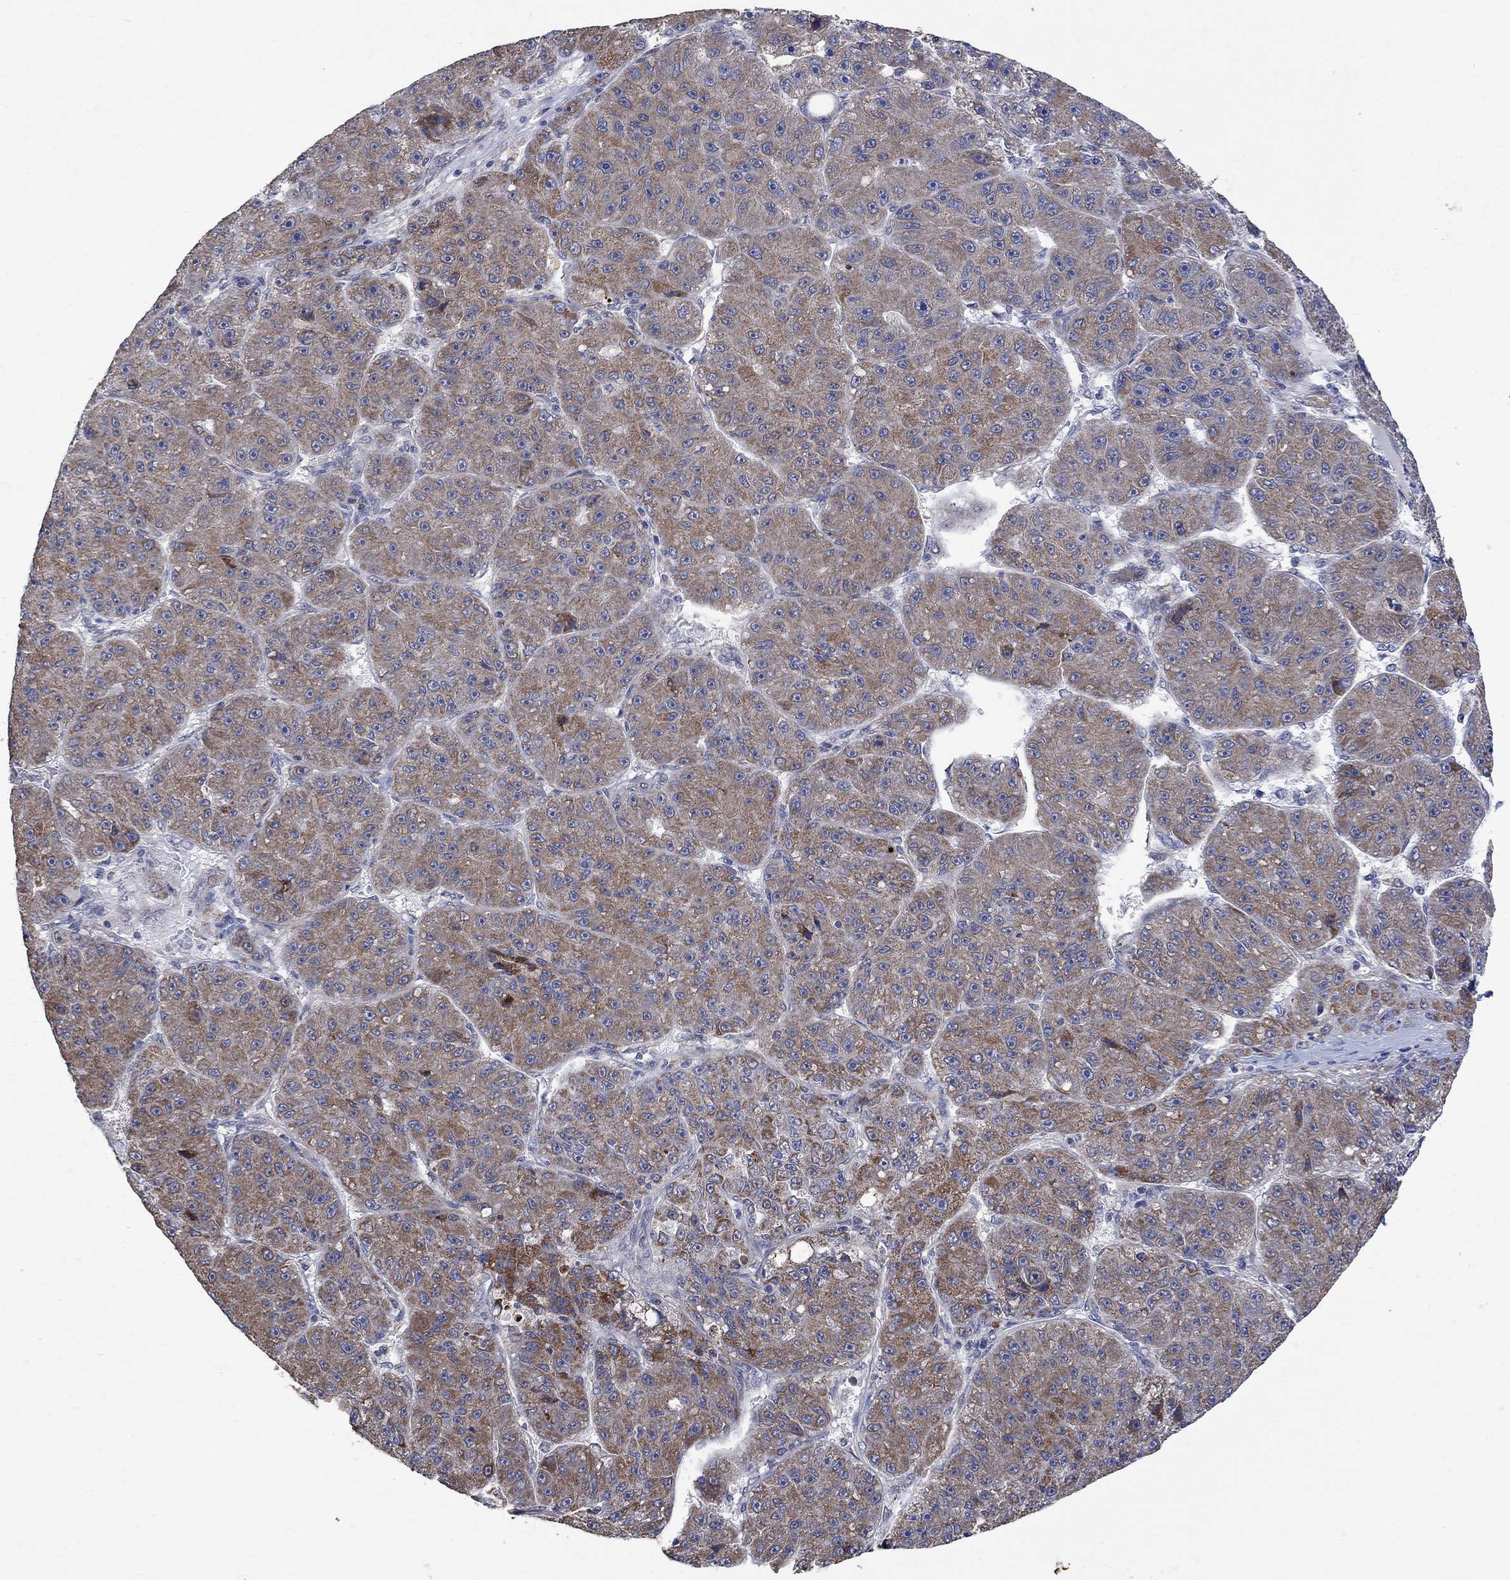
{"staining": {"intensity": "moderate", "quantity": "25%-75%", "location": "cytoplasmic/membranous"}, "tissue": "liver cancer", "cell_type": "Tumor cells", "image_type": "cancer", "snomed": [{"axis": "morphology", "description": "Carcinoma, Hepatocellular, NOS"}, {"axis": "topography", "description": "Liver"}], "caption": "Immunohistochemistry histopathology image of human liver cancer stained for a protein (brown), which displays medium levels of moderate cytoplasmic/membranous staining in about 25%-75% of tumor cells.", "gene": "ANKRA2", "patient": {"sex": "male", "age": 67}}